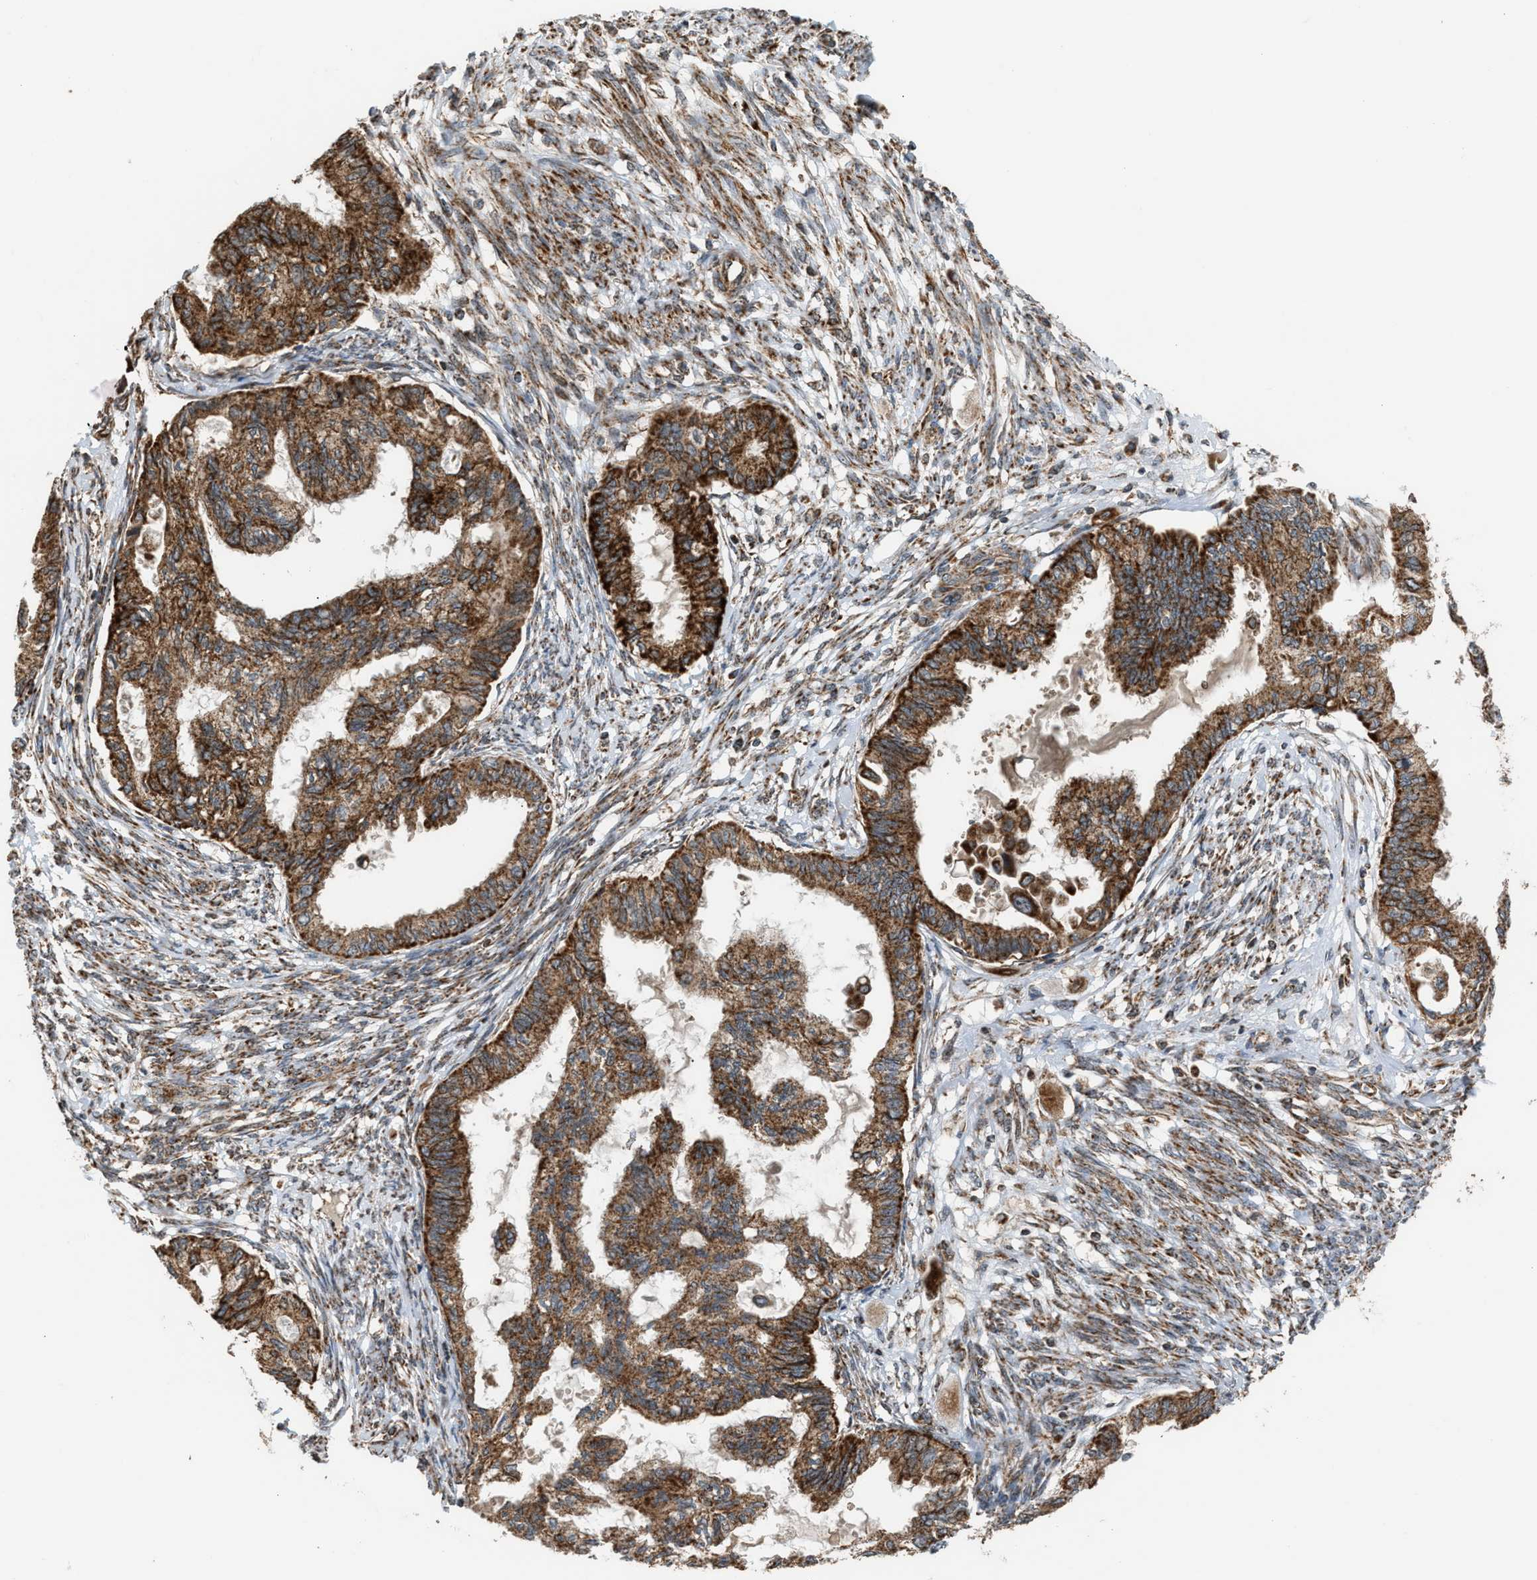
{"staining": {"intensity": "moderate", "quantity": ">75%", "location": "cytoplasmic/membranous"}, "tissue": "cervical cancer", "cell_type": "Tumor cells", "image_type": "cancer", "snomed": [{"axis": "morphology", "description": "Normal tissue, NOS"}, {"axis": "morphology", "description": "Adenocarcinoma, NOS"}, {"axis": "topography", "description": "Cervix"}, {"axis": "topography", "description": "Endometrium"}], "caption": "Protein staining demonstrates moderate cytoplasmic/membranous expression in about >75% of tumor cells in cervical cancer.", "gene": "SGSM2", "patient": {"sex": "female", "age": 86}}